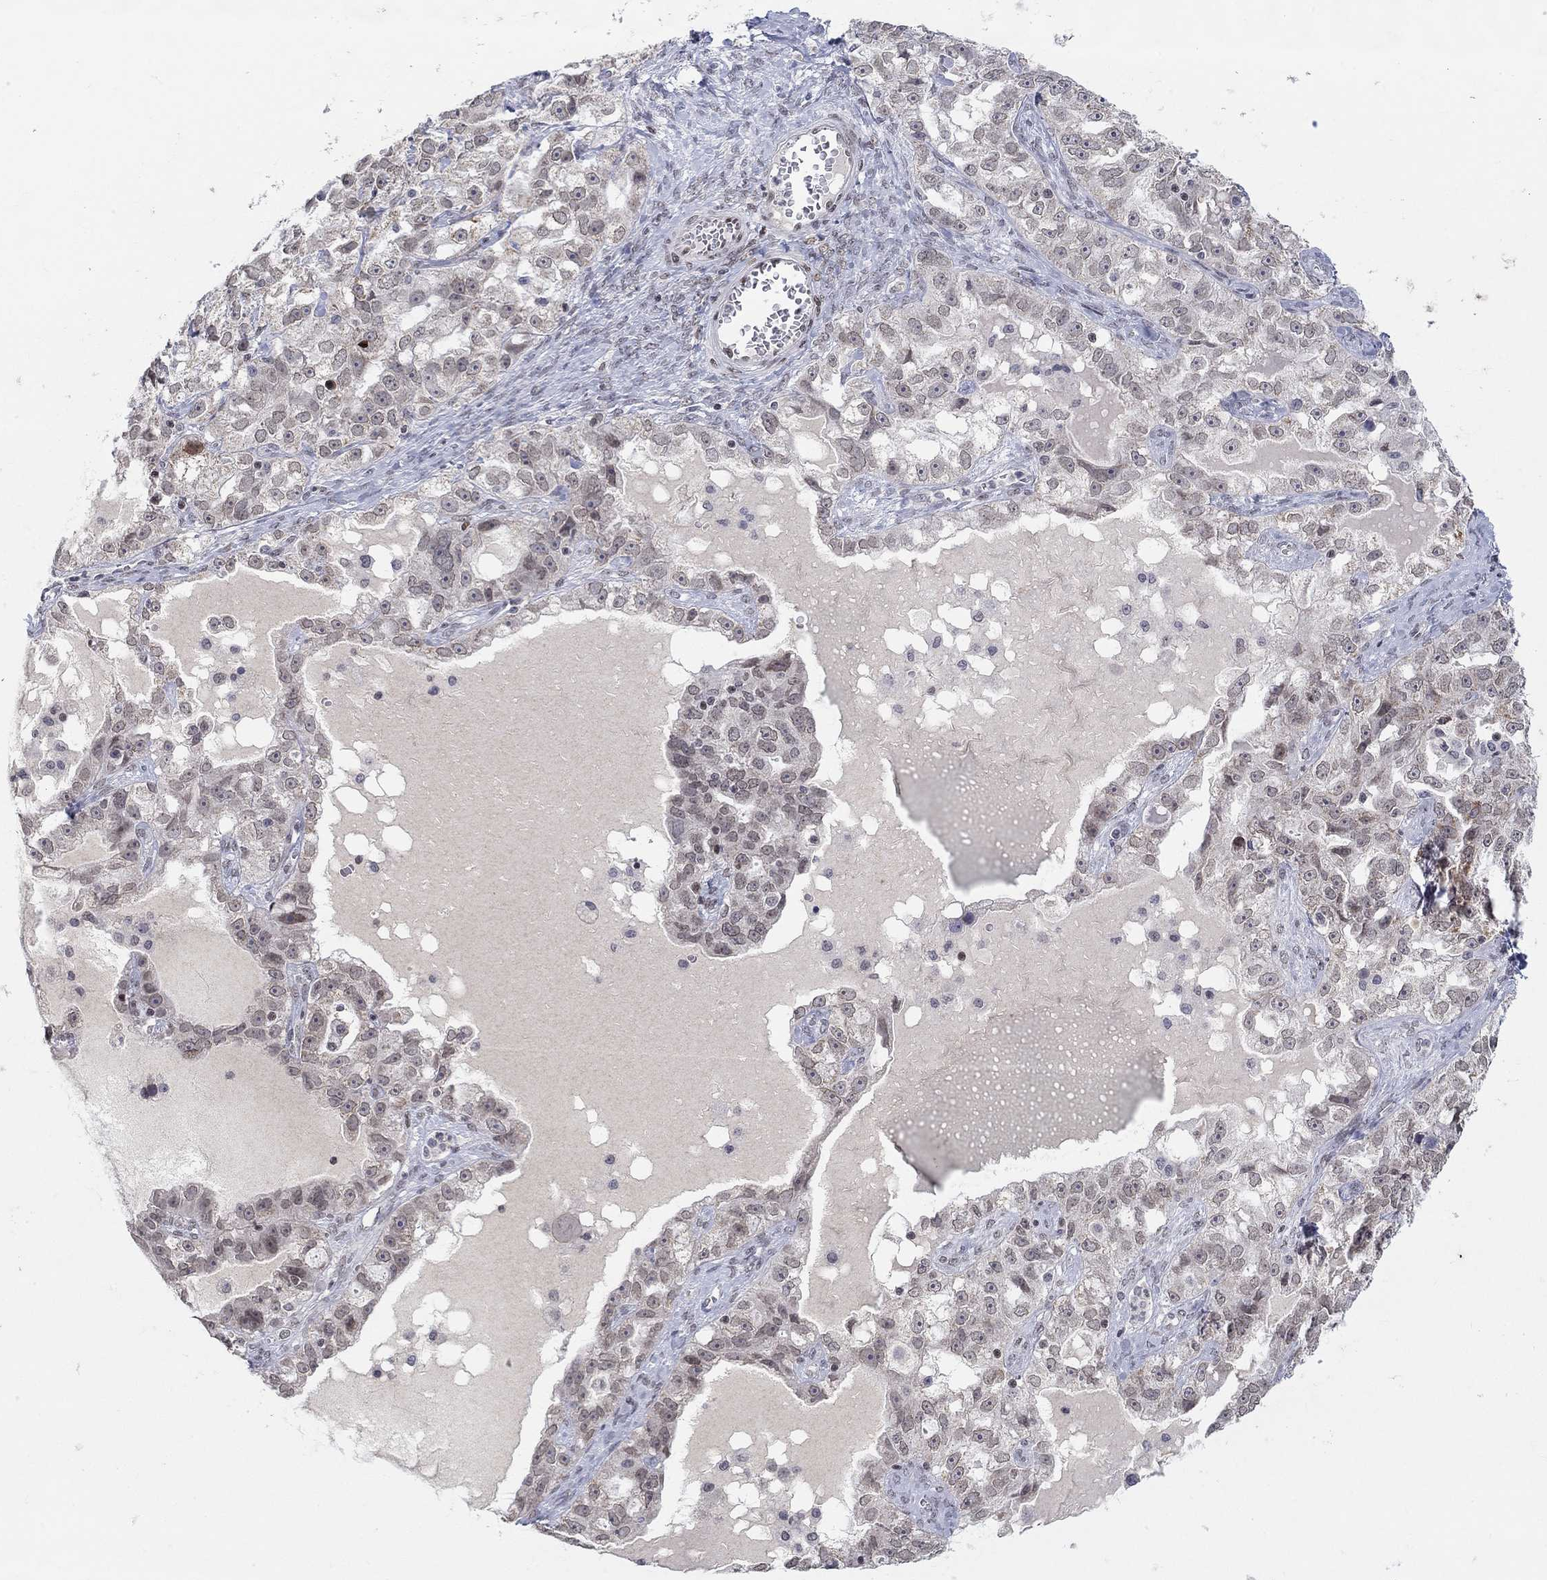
{"staining": {"intensity": "negative", "quantity": "none", "location": "none"}, "tissue": "ovarian cancer", "cell_type": "Tumor cells", "image_type": "cancer", "snomed": [{"axis": "morphology", "description": "Cystadenocarcinoma, serous, NOS"}, {"axis": "topography", "description": "Ovary"}], "caption": "The photomicrograph demonstrates no staining of tumor cells in serous cystadenocarcinoma (ovarian).", "gene": "KLF12", "patient": {"sex": "female", "age": 51}}